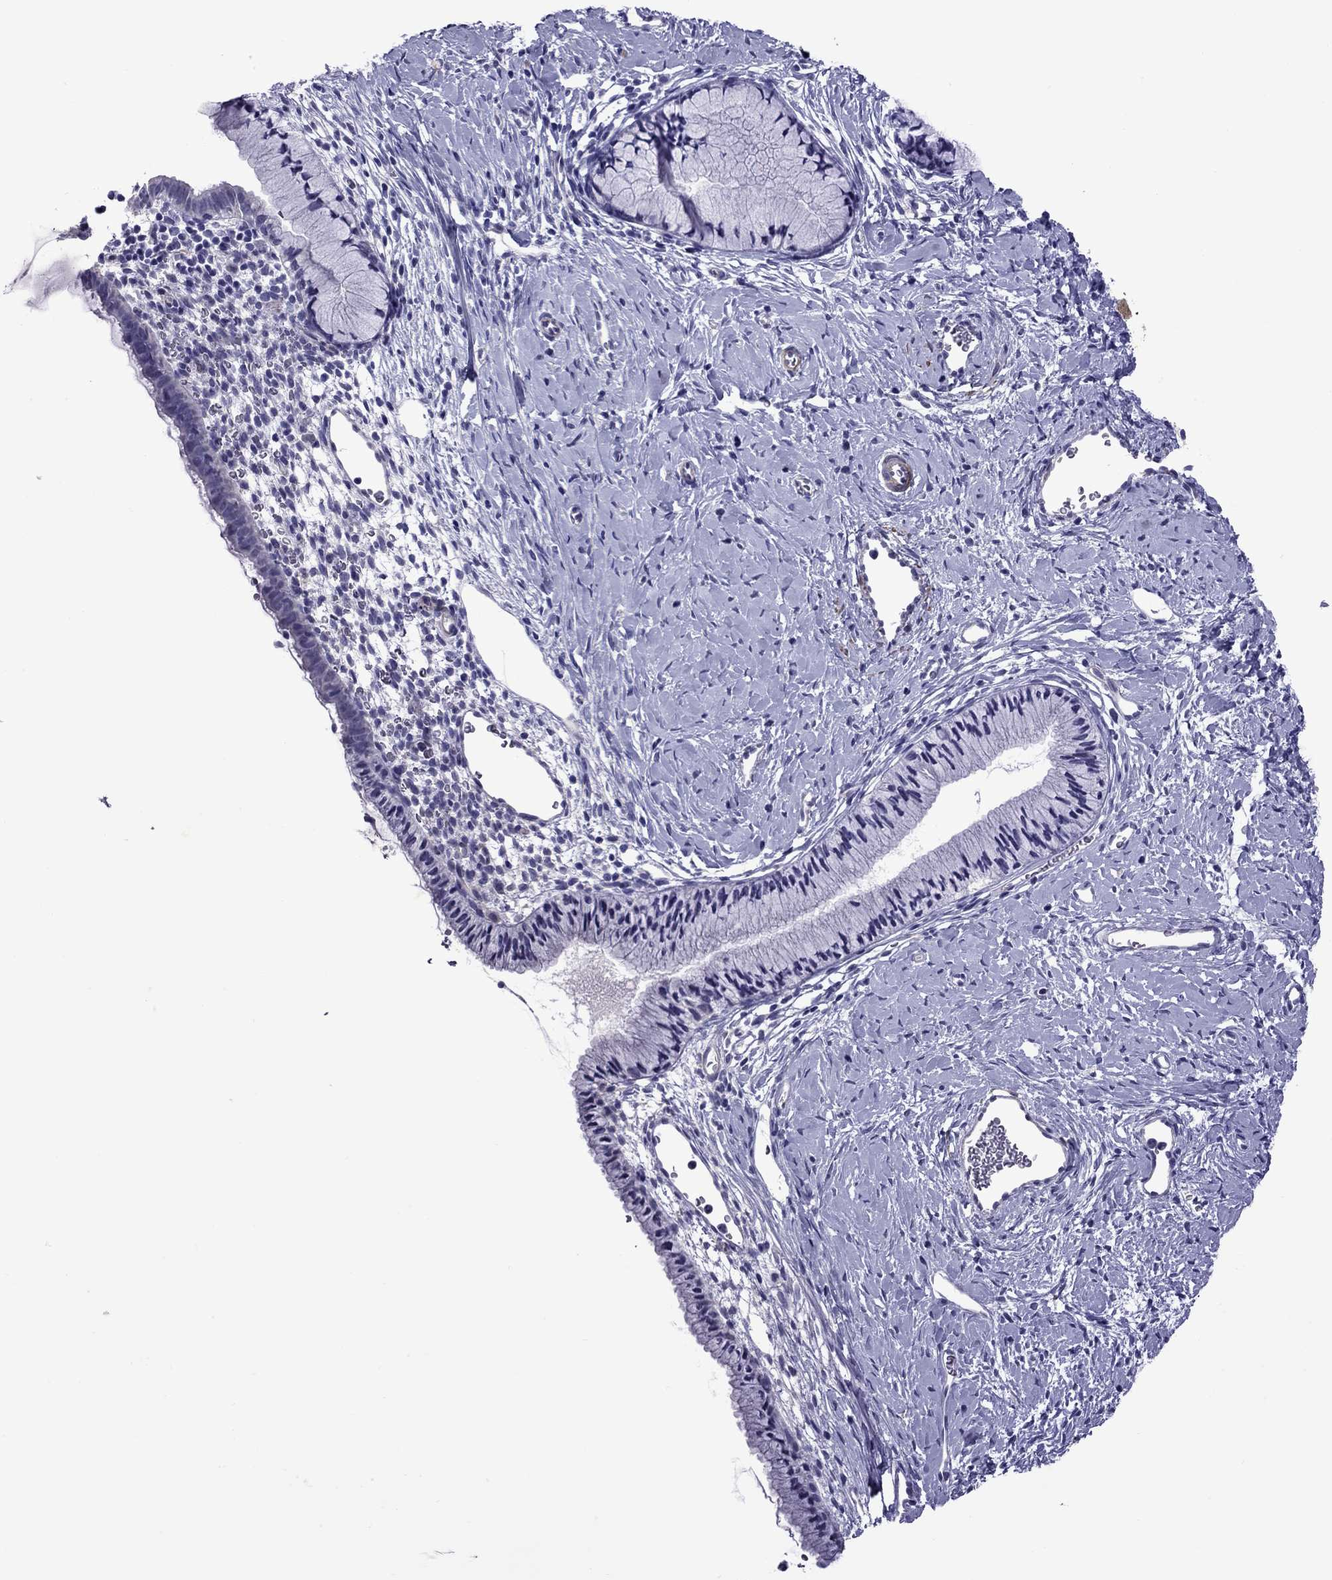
{"staining": {"intensity": "negative", "quantity": "none", "location": "none"}, "tissue": "cervix", "cell_type": "Glandular cells", "image_type": "normal", "snomed": [{"axis": "morphology", "description": "Normal tissue, NOS"}, {"axis": "topography", "description": "Cervix"}], "caption": "This micrograph is of normal cervix stained with immunohistochemistry (IHC) to label a protein in brown with the nuclei are counter-stained blue. There is no positivity in glandular cells. Nuclei are stained in blue.", "gene": "CHRNA5", "patient": {"sex": "female", "age": 40}}